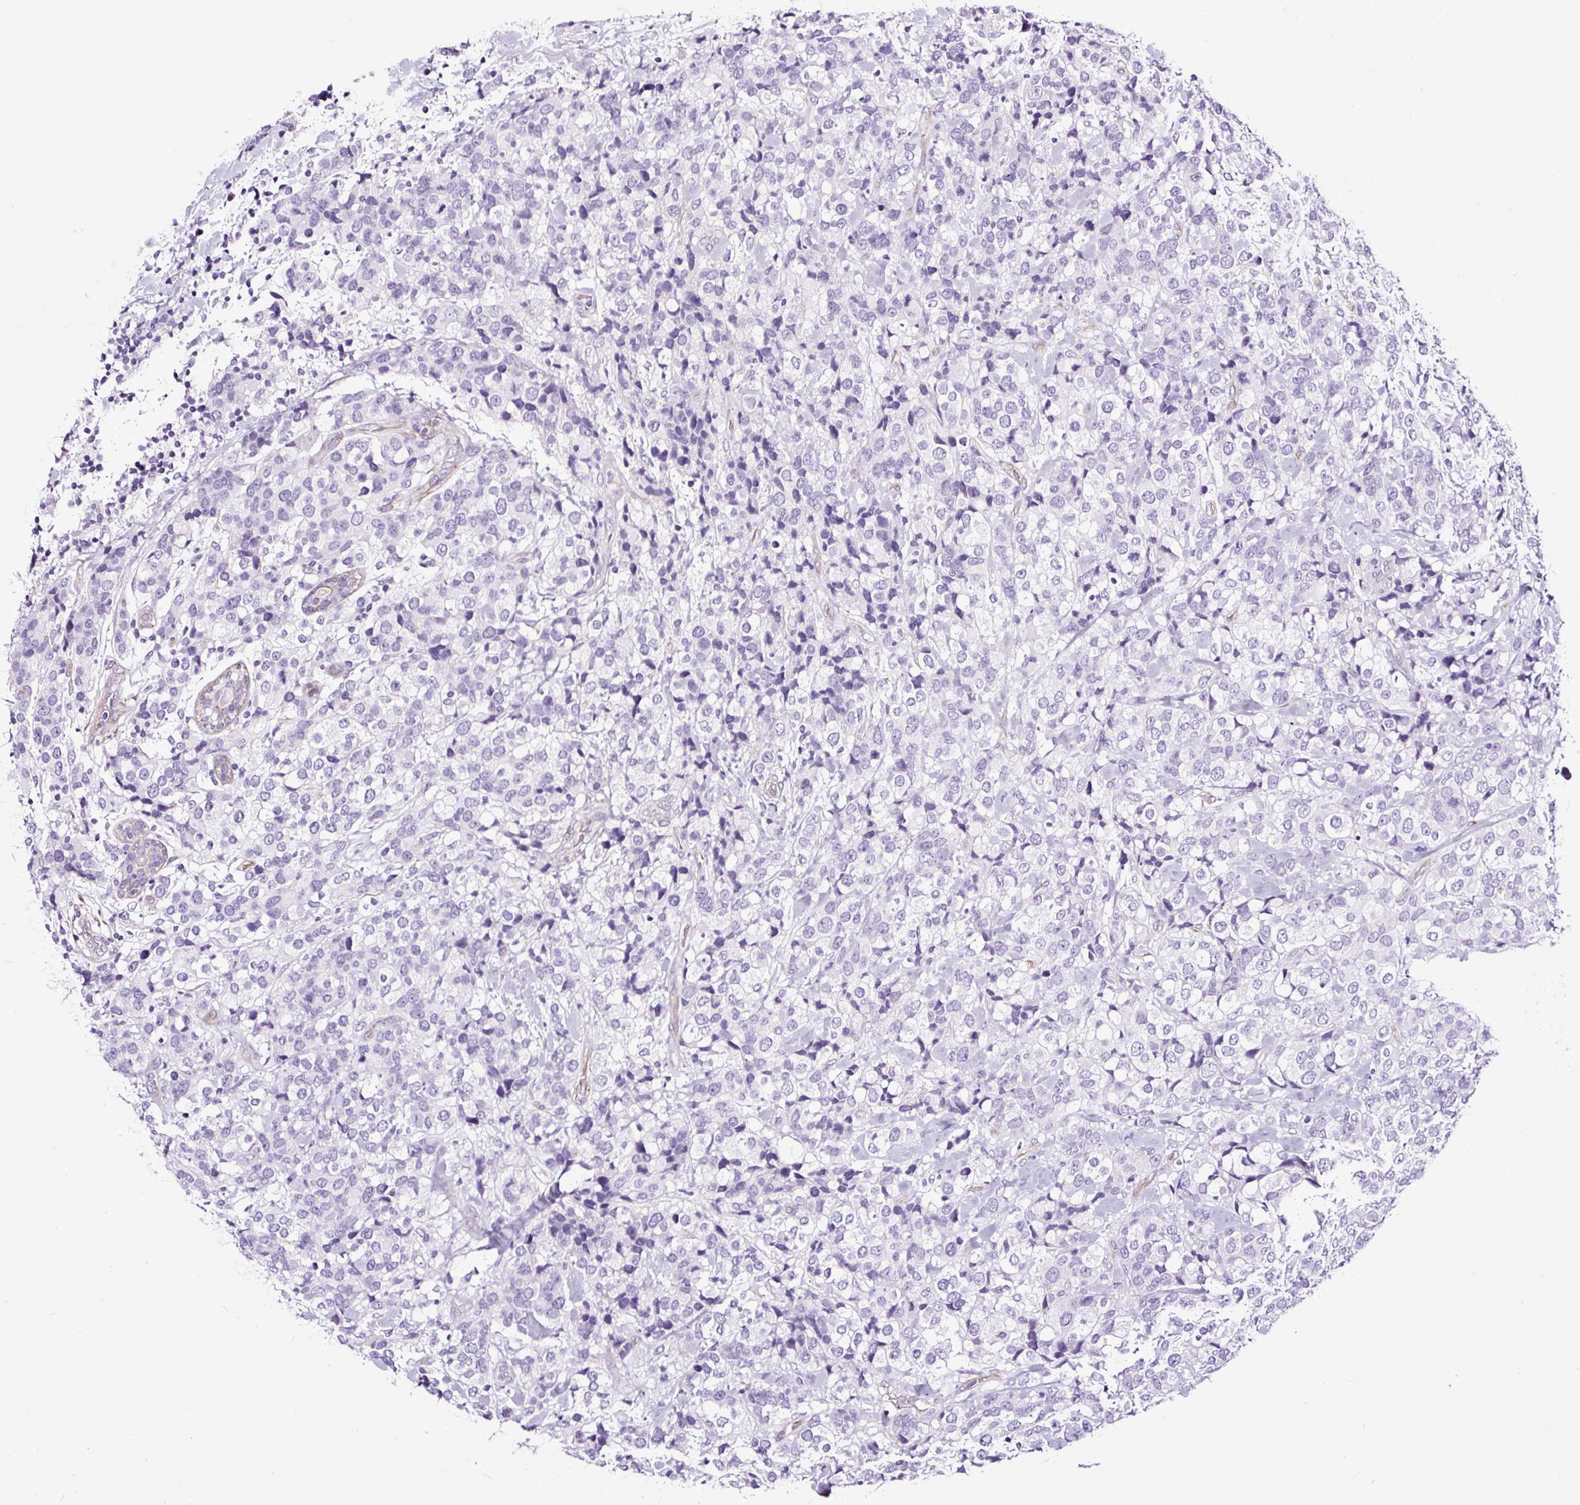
{"staining": {"intensity": "negative", "quantity": "none", "location": "none"}, "tissue": "breast cancer", "cell_type": "Tumor cells", "image_type": "cancer", "snomed": [{"axis": "morphology", "description": "Lobular carcinoma"}, {"axis": "topography", "description": "Breast"}], "caption": "Tumor cells are negative for brown protein staining in lobular carcinoma (breast).", "gene": "SLC7A8", "patient": {"sex": "female", "age": 59}}